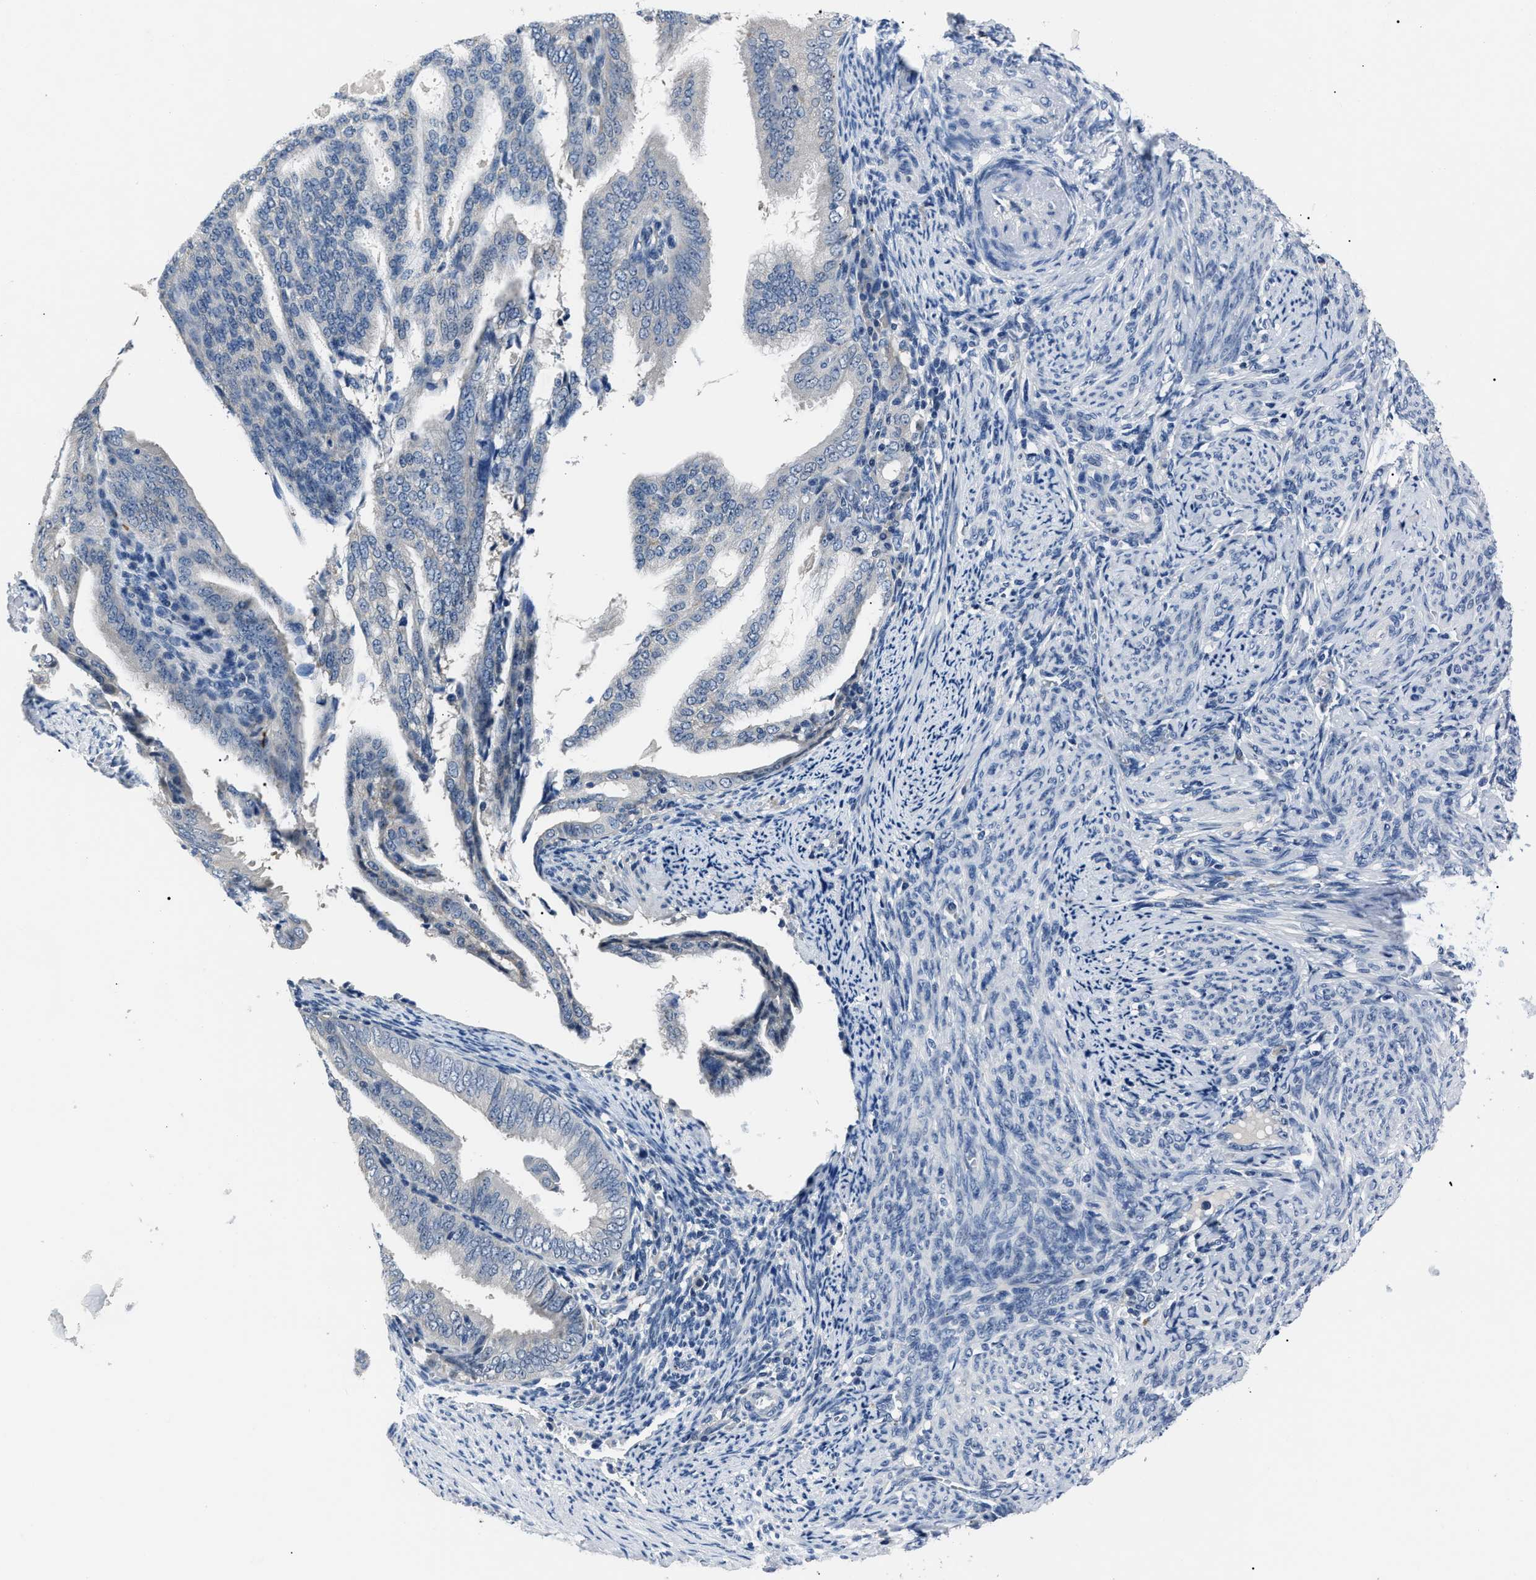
{"staining": {"intensity": "negative", "quantity": "none", "location": "none"}, "tissue": "endometrial cancer", "cell_type": "Tumor cells", "image_type": "cancer", "snomed": [{"axis": "morphology", "description": "Adenocarcinoma, NOS"}, {"axis": "topography", "description": "Endometrium"}], "caption": "The micrograph demonstrates no staining of tumor cells in endometrial cancer. (DAB immunohistochemistry visualized using brightfield microscopy, high magnification).", "gene": "LRWD1", "patient": {"sex": "female", "age": 58}}